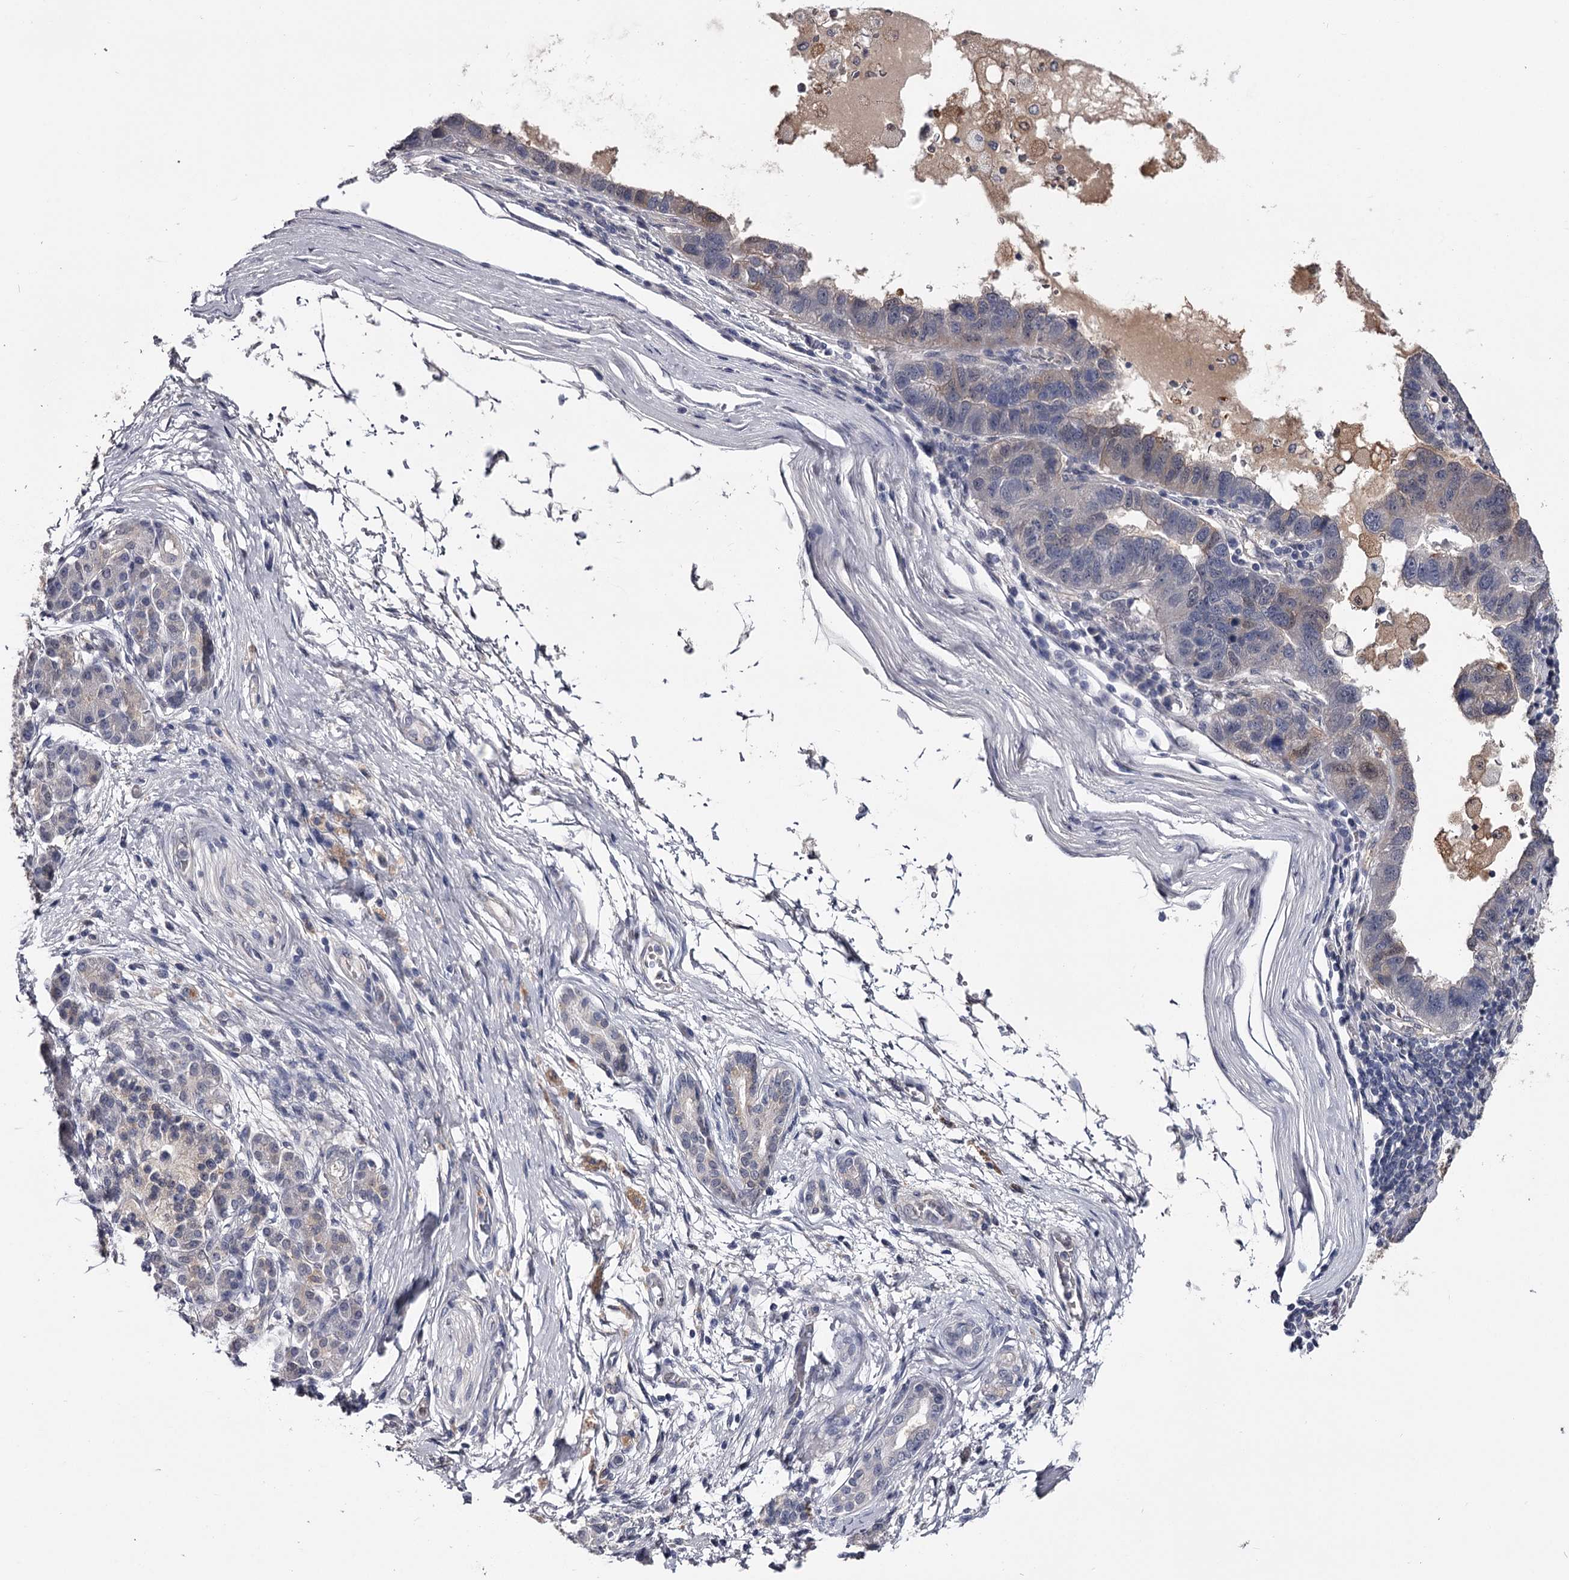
{"staining": {"intensity": "moderate", "quantity": "<25%", "location": "cytoplasmic/membranous"}, "tissue": "pancreatic cancer", "cell_type": "Tumor cells", "image_type": "cancer", "snomed": [{"axis": "morphology", "description": "Adenocarcinoma, NOS"}, {"axis": "topography", "description": "Pancreas"}], "caption": "Pancreatic cancer stained with a protein marker demonstrates moderate staining in tumor cells.", "gene": "GSTO1", "patient": {"sex": "female", "age": 61}}